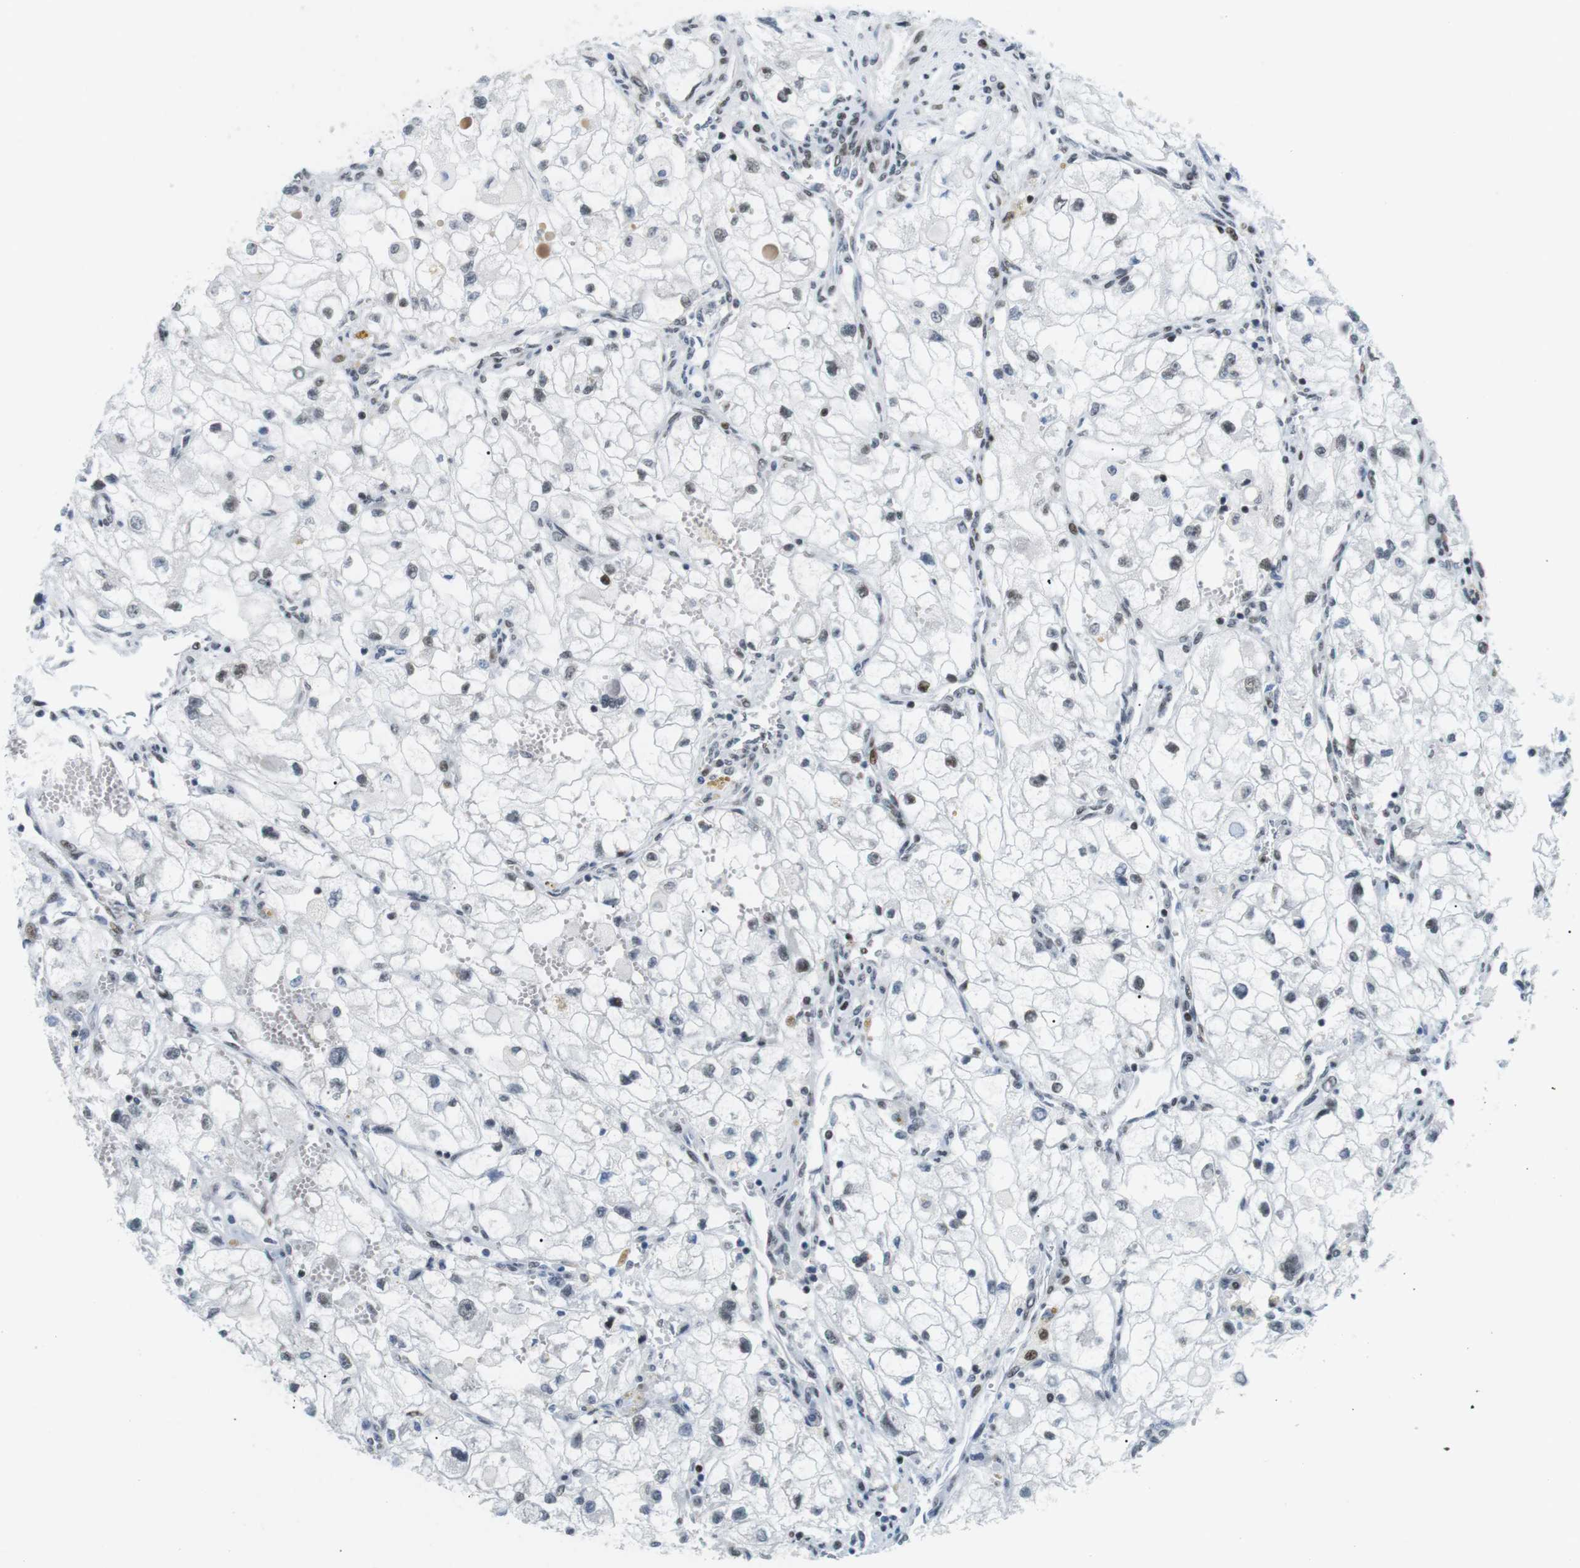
{"staining": {"intensity": "moderate", "quantity": "25%-75%", "location": "nuclear"}, "tissue": "renal cancer", "cell_type": "Tumor cells", "image_type": "cancer", "snomed": [{"axis": "morphology", "description": "Adenocarcinoma, NOS"}, {"axis": "topography", "description": "Kidney"}], "caption": "This histopathology image demonstrates renal cancer (adenocarcinoma) stained with immunohistochemistry to label a protein in brown. The nuclear of tumor cells show moderate positivity for the protein. Nuclei are counter-stained blue.", "gene": "CDC27", "patient": {"sex": "female", "age": 70}}